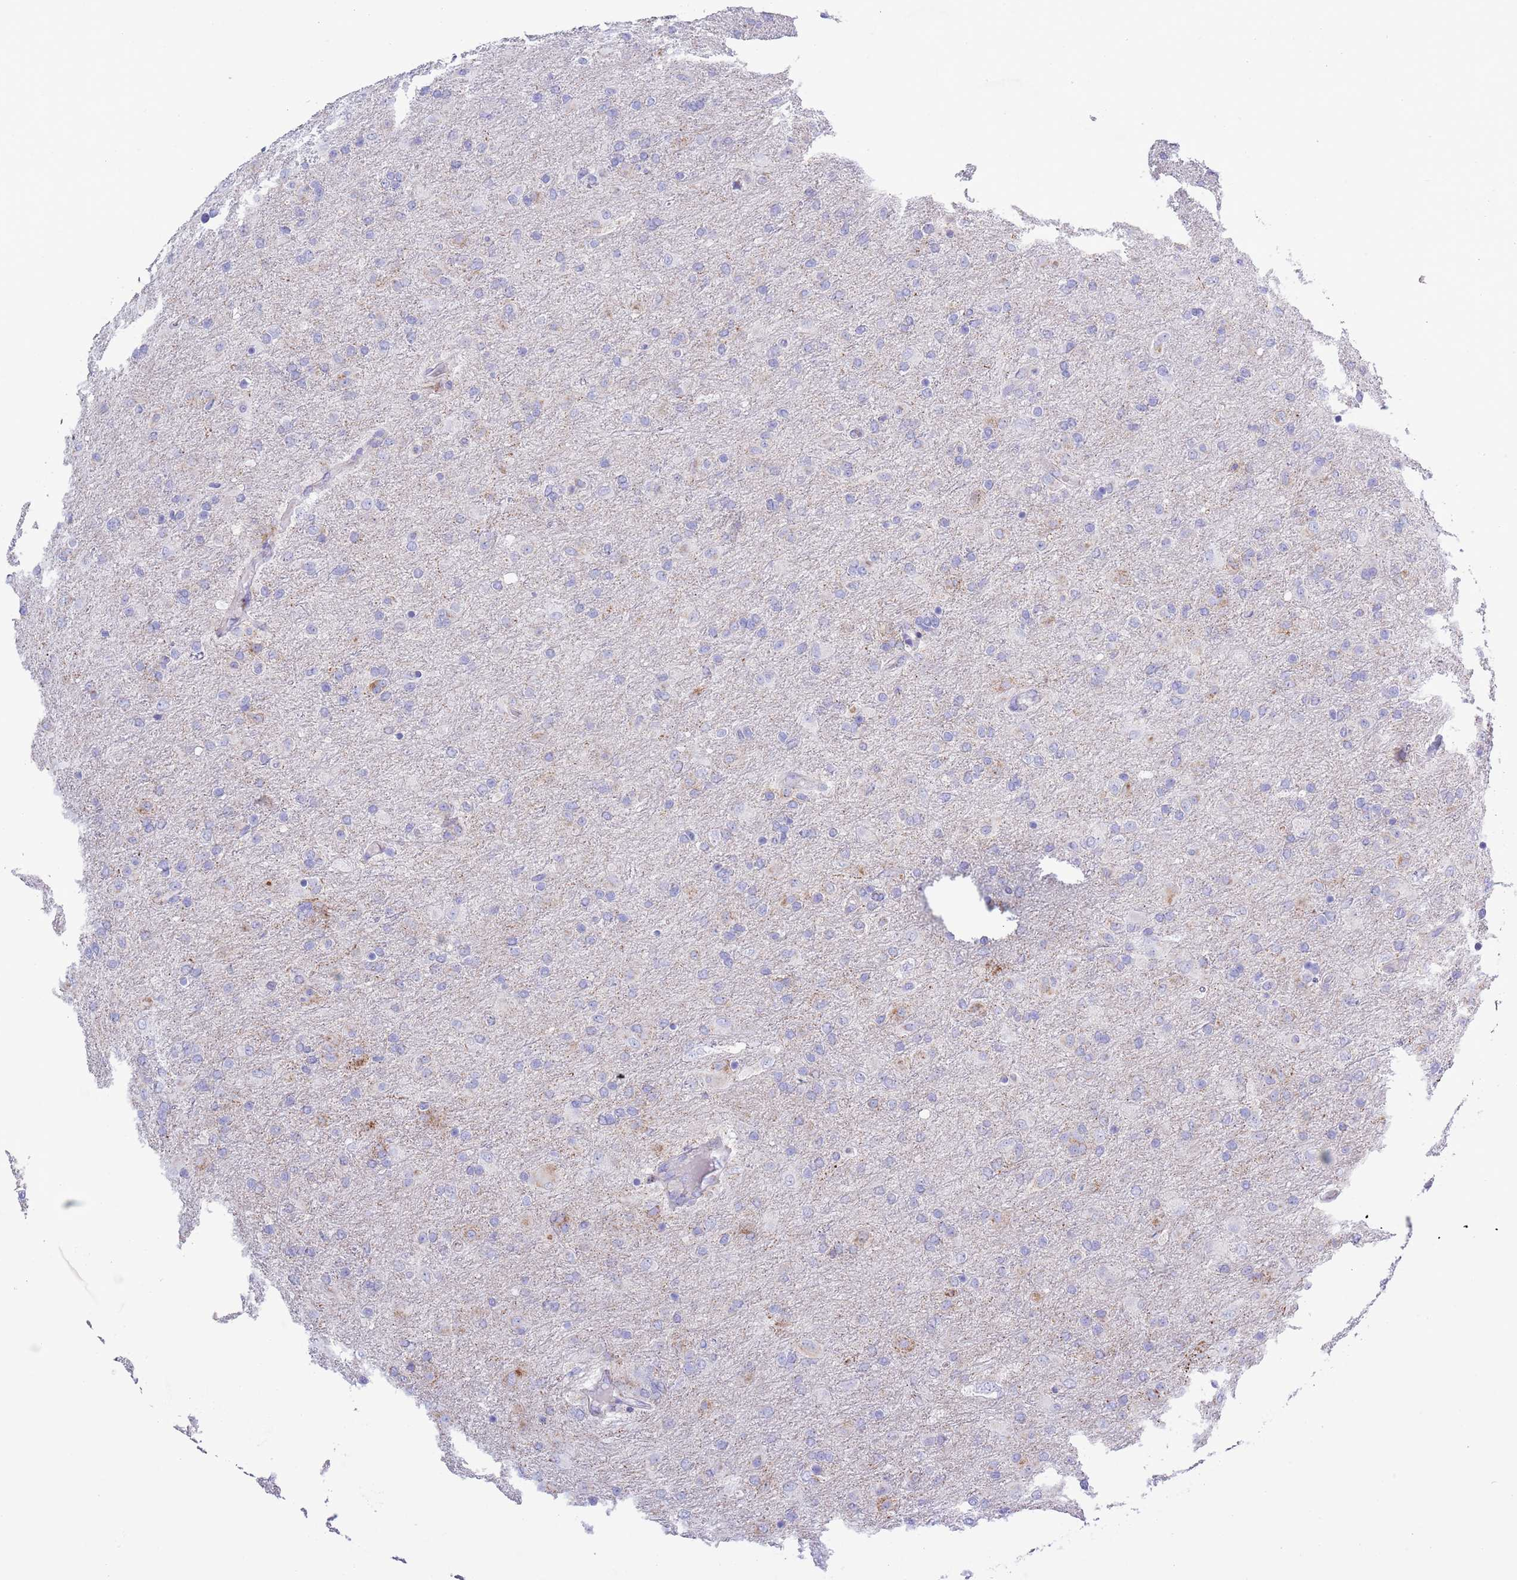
{"staining": {"intensity": "weak", "quantity": "<25%", "location": "cytoplasmic/membranous"}, "tissue": "glioma", "cell_type": "Tumor cells", "image_type": "cancer", "snomed": [{"axis": "morphology", "description": "Glioma, malignant, Low grade"}, {"axis": "topography", "description": "Brain"}], "caption": "IHC photomicrograph of human glioma stained for a protein (brown), which reveals no expression in tumor cells.", "gene": "MOCOS", "patient": {"sex": "male", "age": 65}}